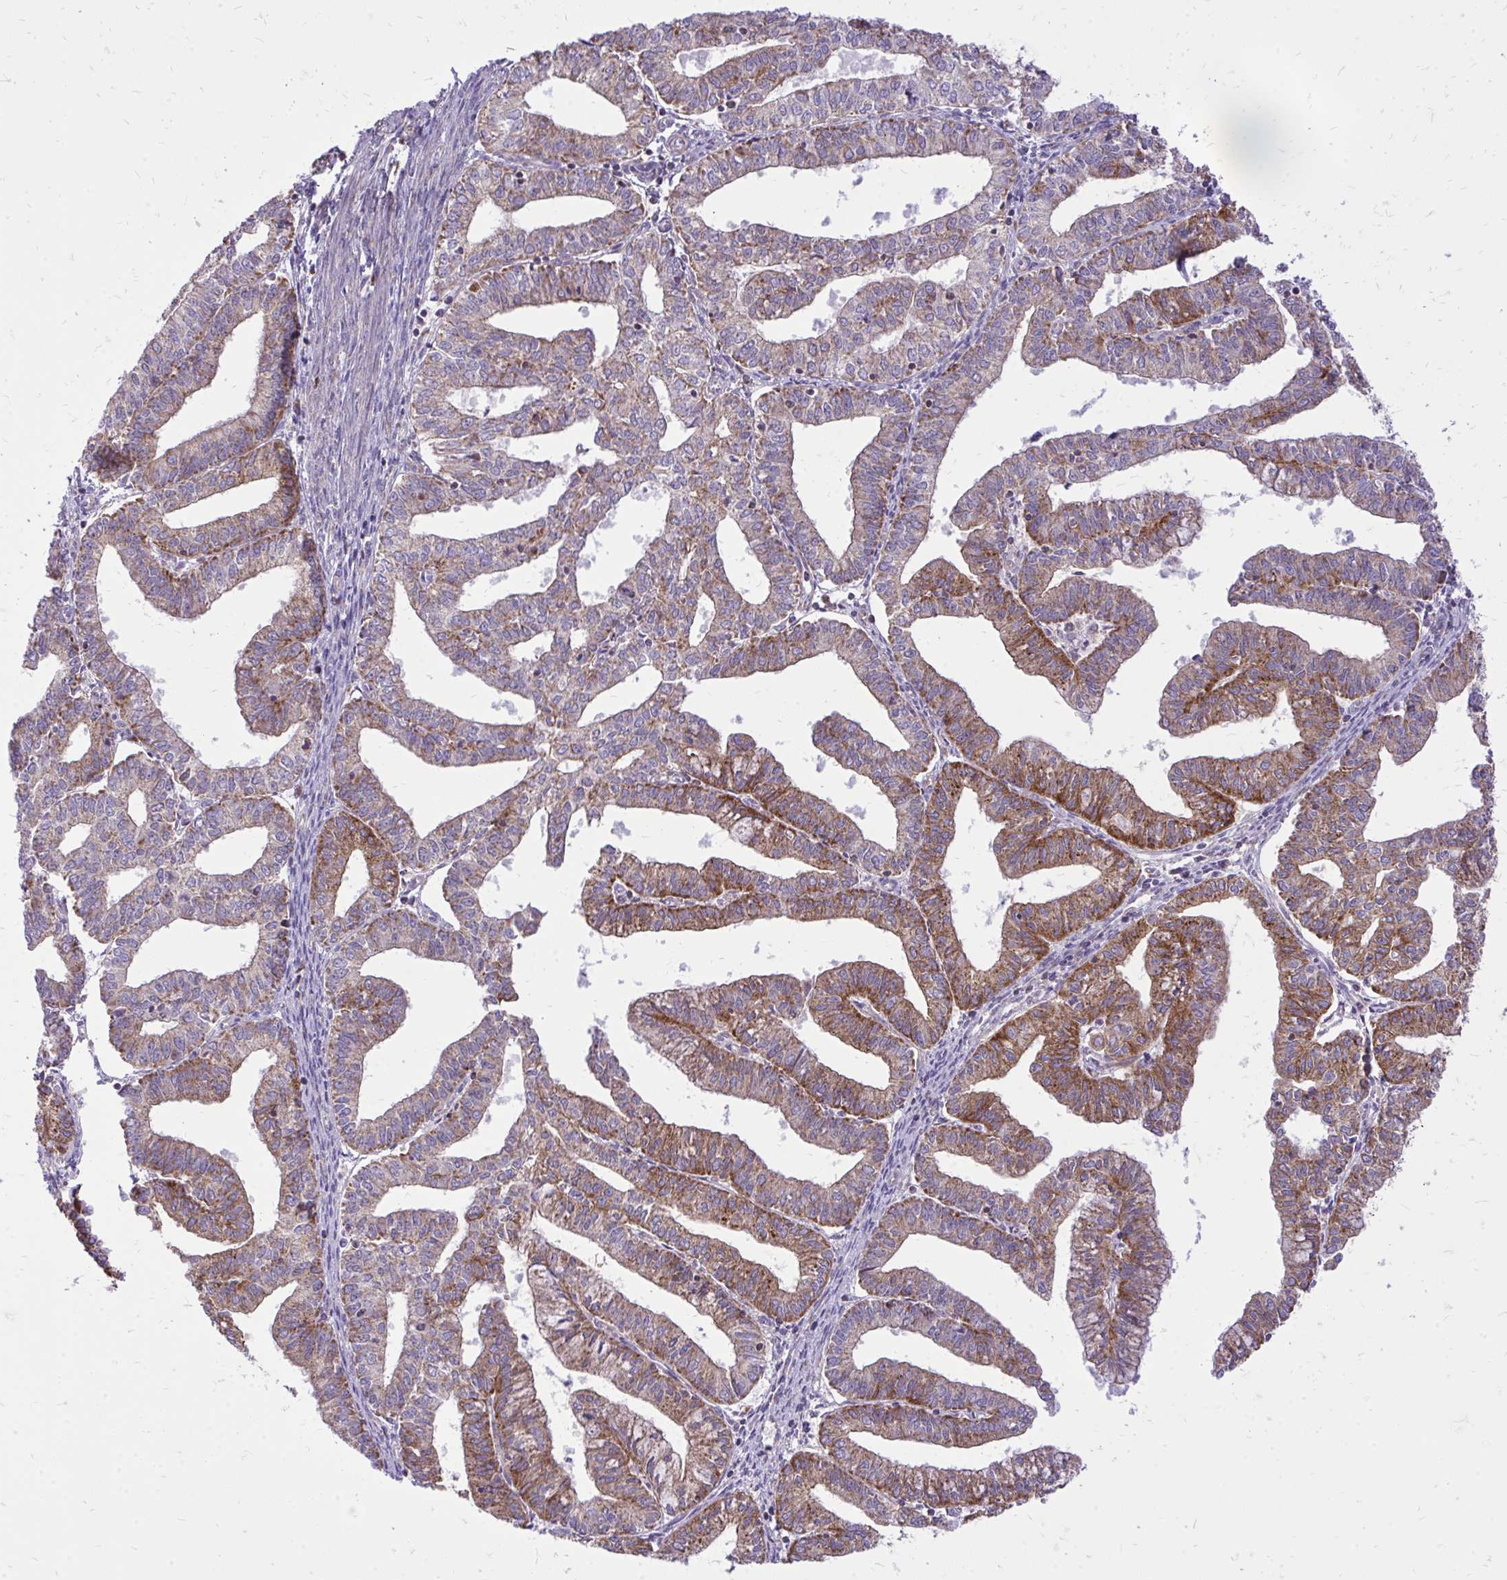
{"staining": {"intensity": "moderate", "quantity": "25%-75%", "location": "cytoplasmic/membranous"}, "tissue": "endometrial cancer", "cell_type": "Tumor cells", "image_type": "cancer", "snomed": [{"axis": "morphology", "description": "Adenocarcinoma, NOS"}, {"axis": "topography", "description": "Endometrium"}], "caption": "Immunohistochemical staining of human adenocarcinoma (endometrial) displays medium levels of moderate cytoplasmic/membranous expression in about 25%-75% of tumor cells.", "gene": "SPTBN2", "patient": {"sex": "female", "age": 61}}